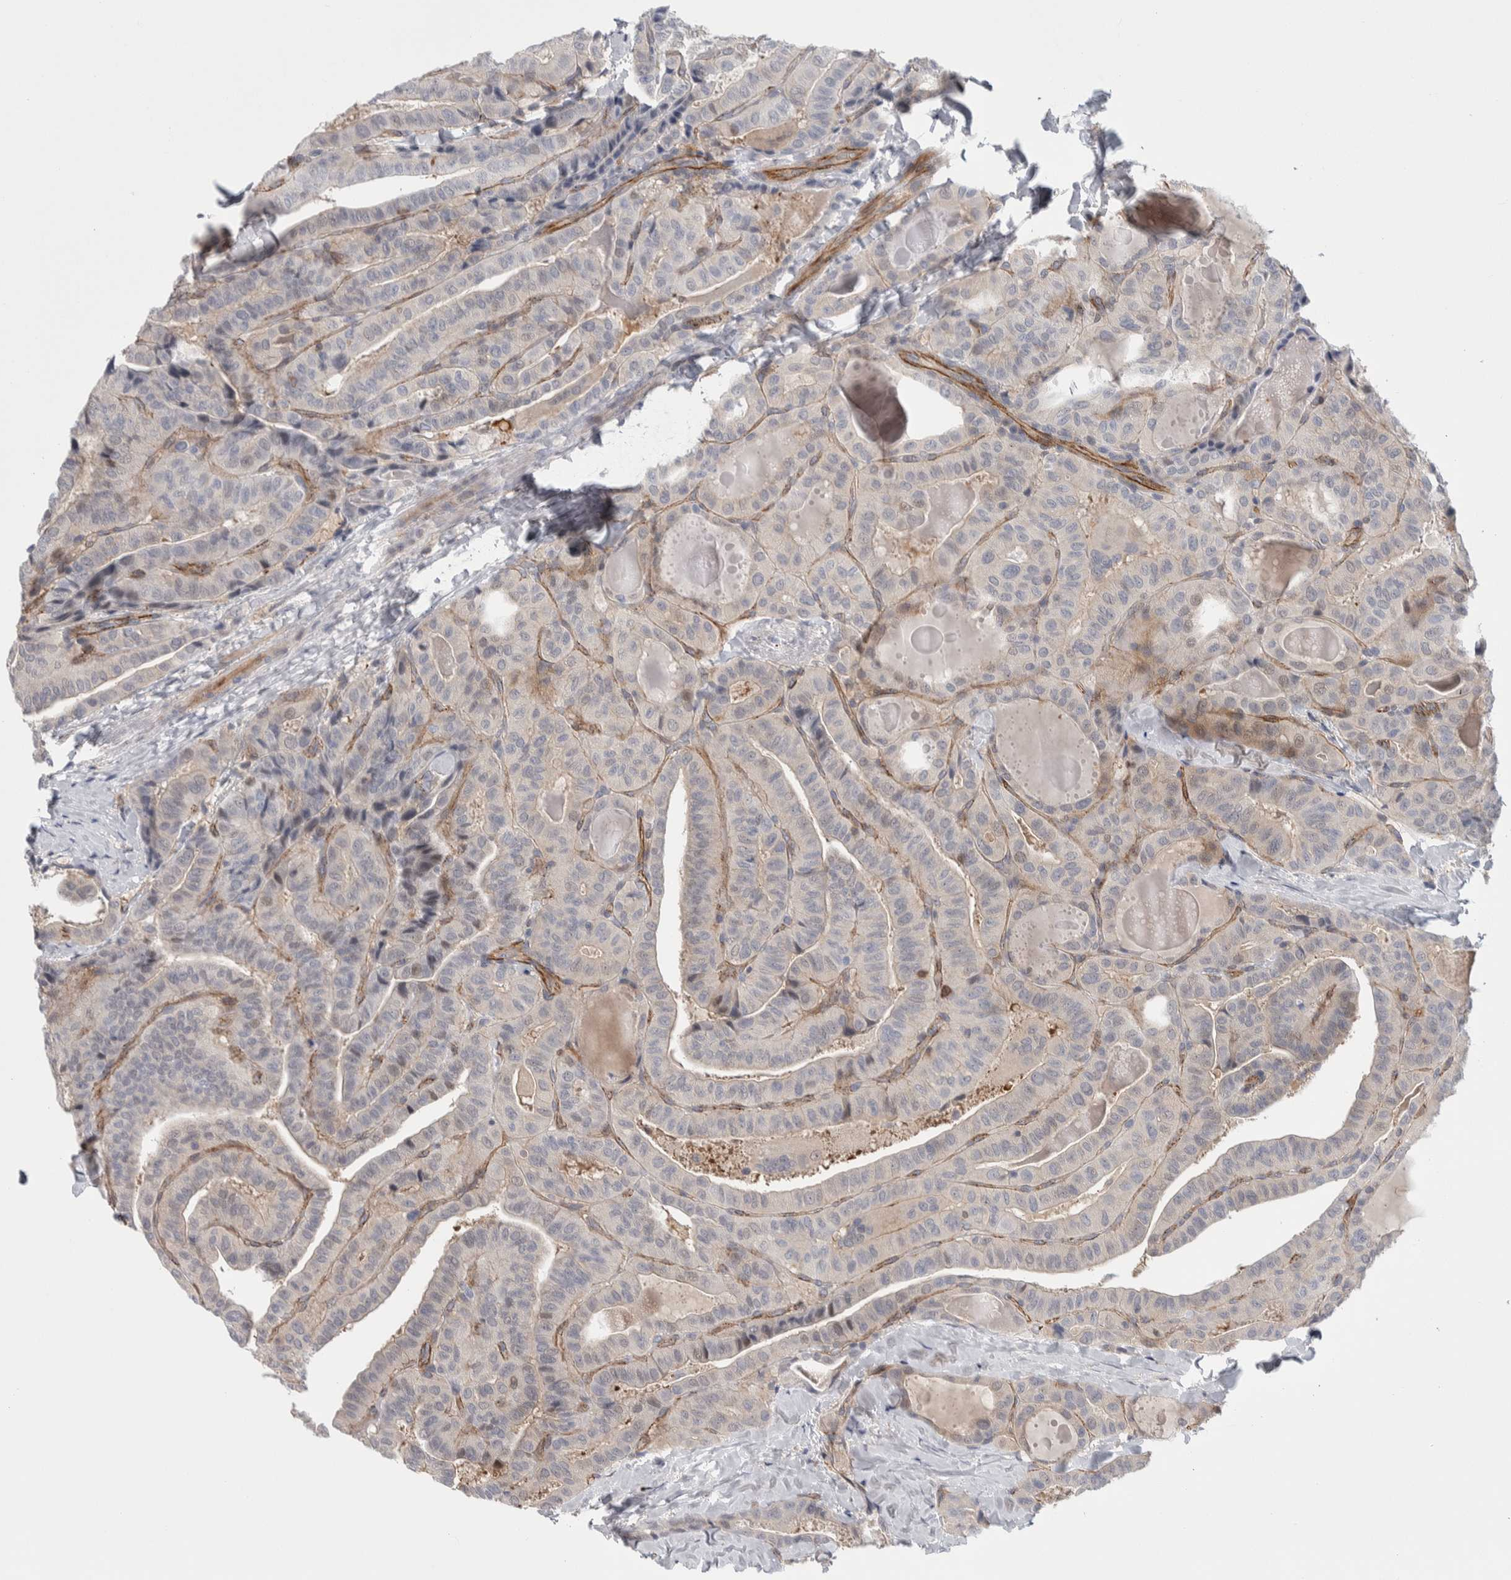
{"staining": {"intensity": "negative", "quantity": "none", "location": "none"}, "tissue": "thyroid cancer", "cell_type": "Tumor cells", "image_type": "cancer", "snomed": [{"axis": "morphology", "description": "Papillary adenocarcinoma, NOS"}, {"axis": "topography", "description": "Thyroid gland"}], "caption": "DAB (3,3'-diaminobenzidine) immunohistochemical staining of human thyroid papillary adenocarcinoma demonstrates no significant expression in tumor cells.", "gene": "ZNF862", "patient": {"sex": "male", "age": 77}}